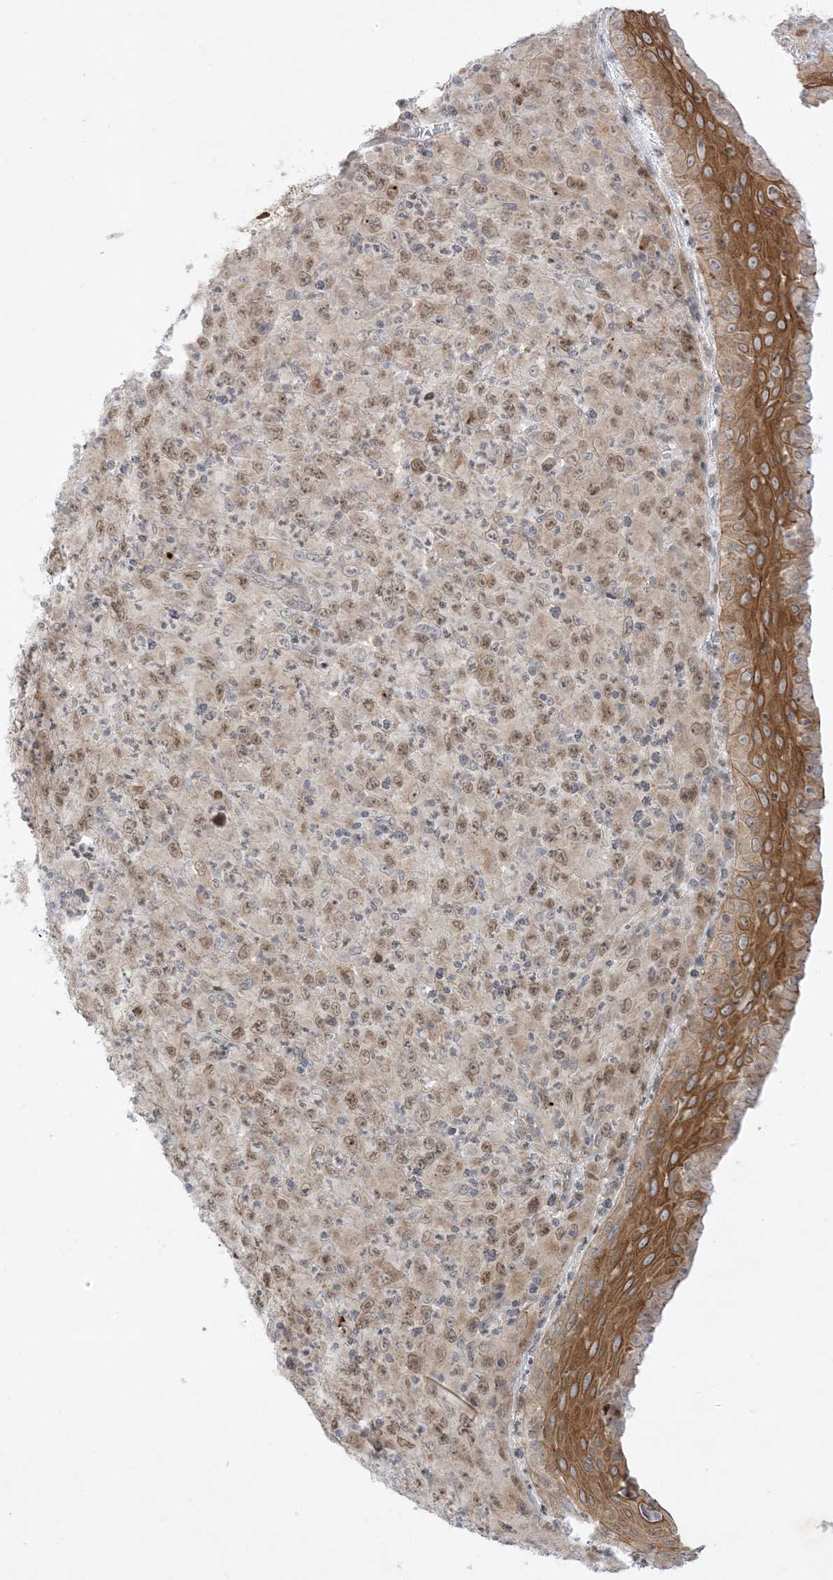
{"staining": {"intensity": "weak", "quantity": ">75%", "location": "nuclear"}, "tissue": "melanoma", "cell_type": "Tumor cells", "image_type": "cancer", "snomed": [{"axis": "morphology", "description": "Malignant melanoma, Metastatic site"}, {"axis": "topography", "description": "Skin"}], "caption": "Immunohistochemical staining of human melanoma shows low levels of weak nuclear positivity in approximately >75% of tumor cells.", "gene": "PTK6", "patient": {"sex": "female", "age": 56}}